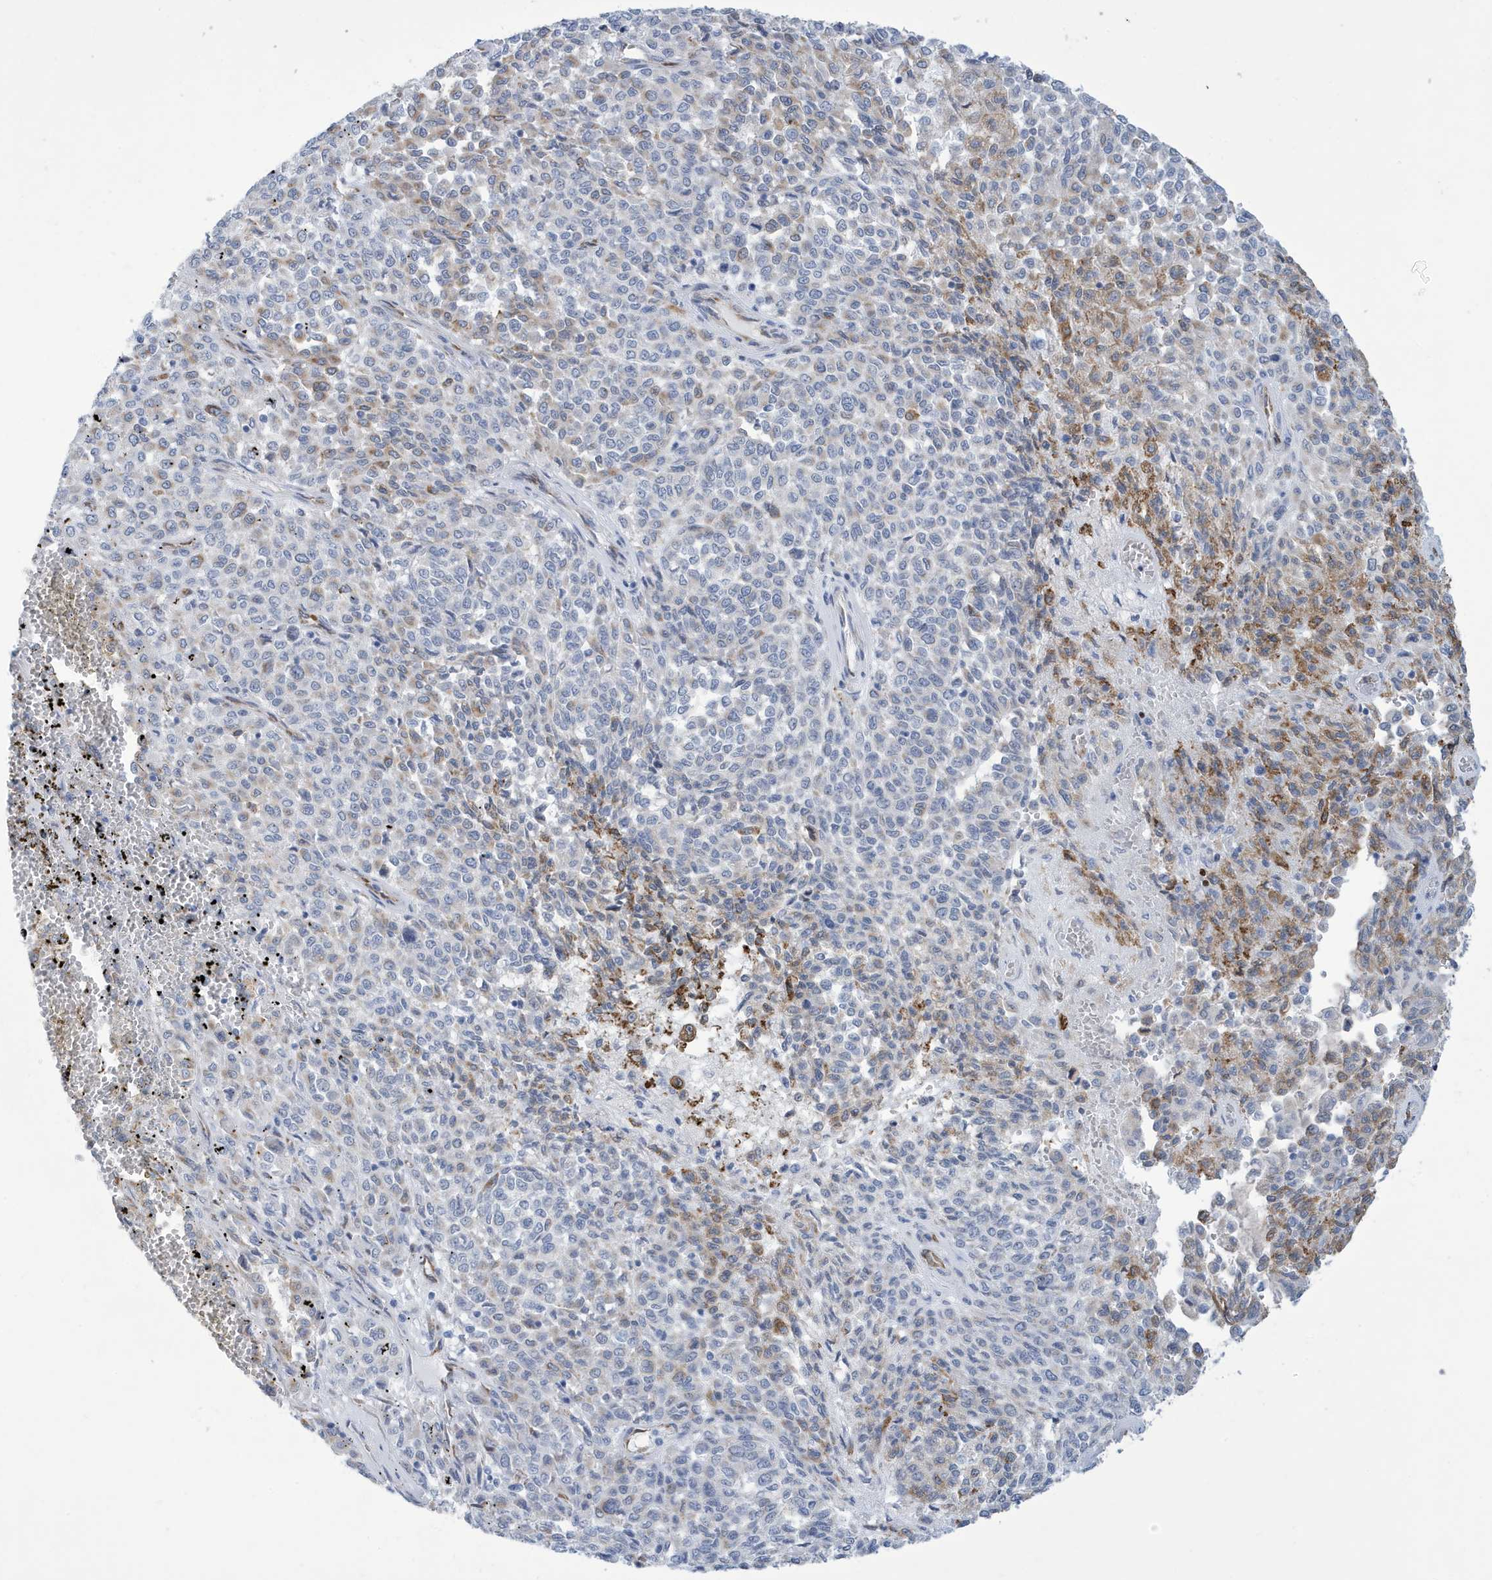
{"staining": {"intensity": "moderate", "quantity": "<25%", "location": "cytoplasmic/membranous"}, "tissue": "melanoma", "cell_type": "Tumor cells", "image_type": "cancer", "snomed": [{"axis": "morphology", "description": "Malignant melanoma, Metastatic site"}, {"axis": "topography", "description": "Pancreas"}], "caption": "A brown stain shows moderate cytoplasmic/membranous expression of a protein in human malignant melanoma (metastatic site) tumor cells.", "gene": "SEMA3F", "patient": {"sex": "female", "age": 30}}